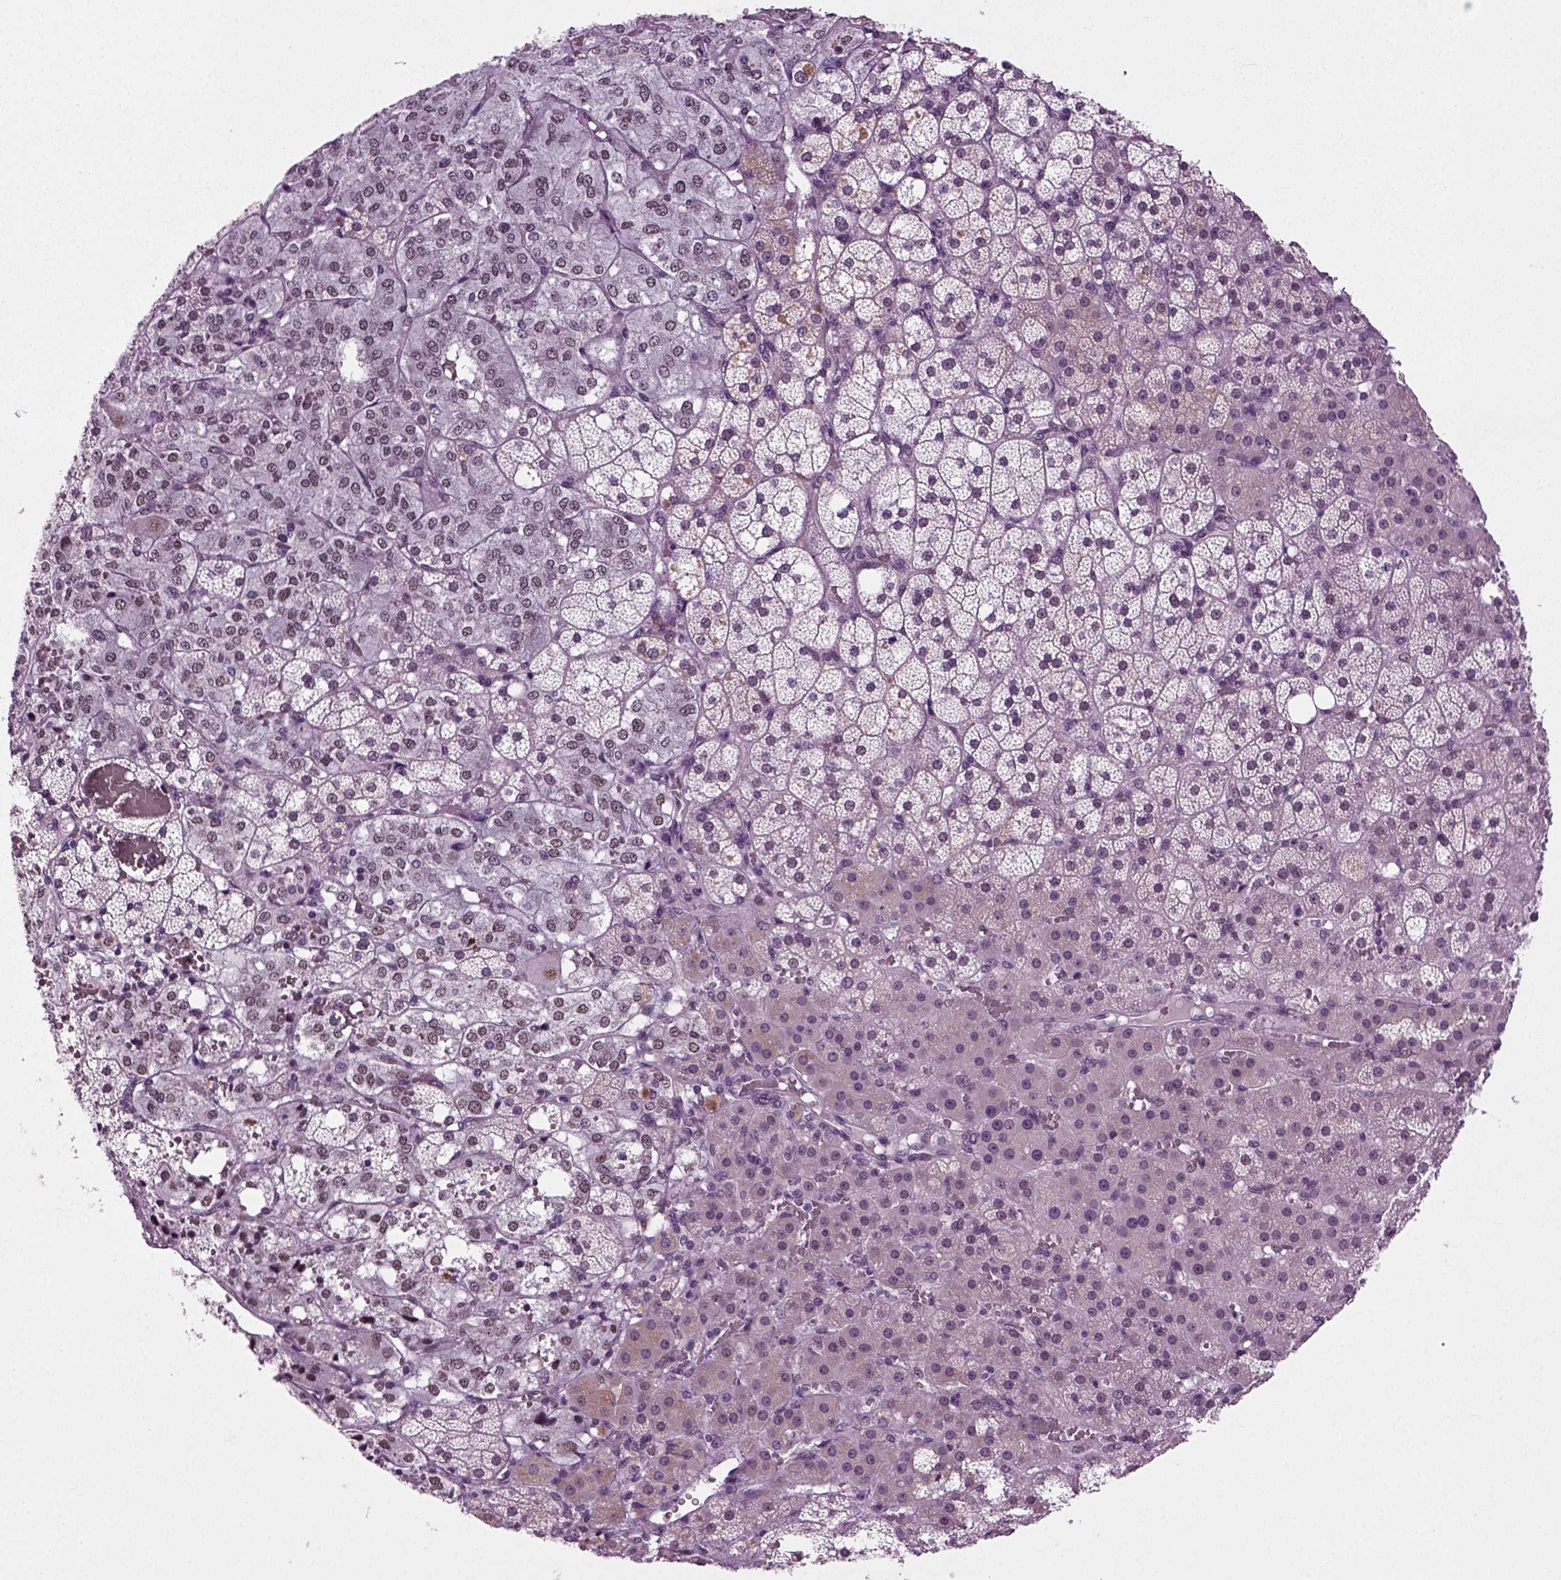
{"staining": {"intensity": "weak", "quantity": "<25%", "location": "nuclear"}, "tissue": "adrenal gland", "cell_type": "Glandular cells", "image_type": "normal", "snomed": [{"axis": "morphology", "description": "Normal tissue, NOS"}, {"axis": "topography", "description": "Adrenal gland"}], "caption": "An immunohistochemistry image of benign adrenal gland is shown. There is no staining in glandular cells of adrenal gland. The staining is performed using DAB (3,3'-diaminobenzidine) brown chromogen with nuclei counter-stained in using hematoxylin.", "gene": "RCOR3", "patient": {"sex": "male", "age": 53}}